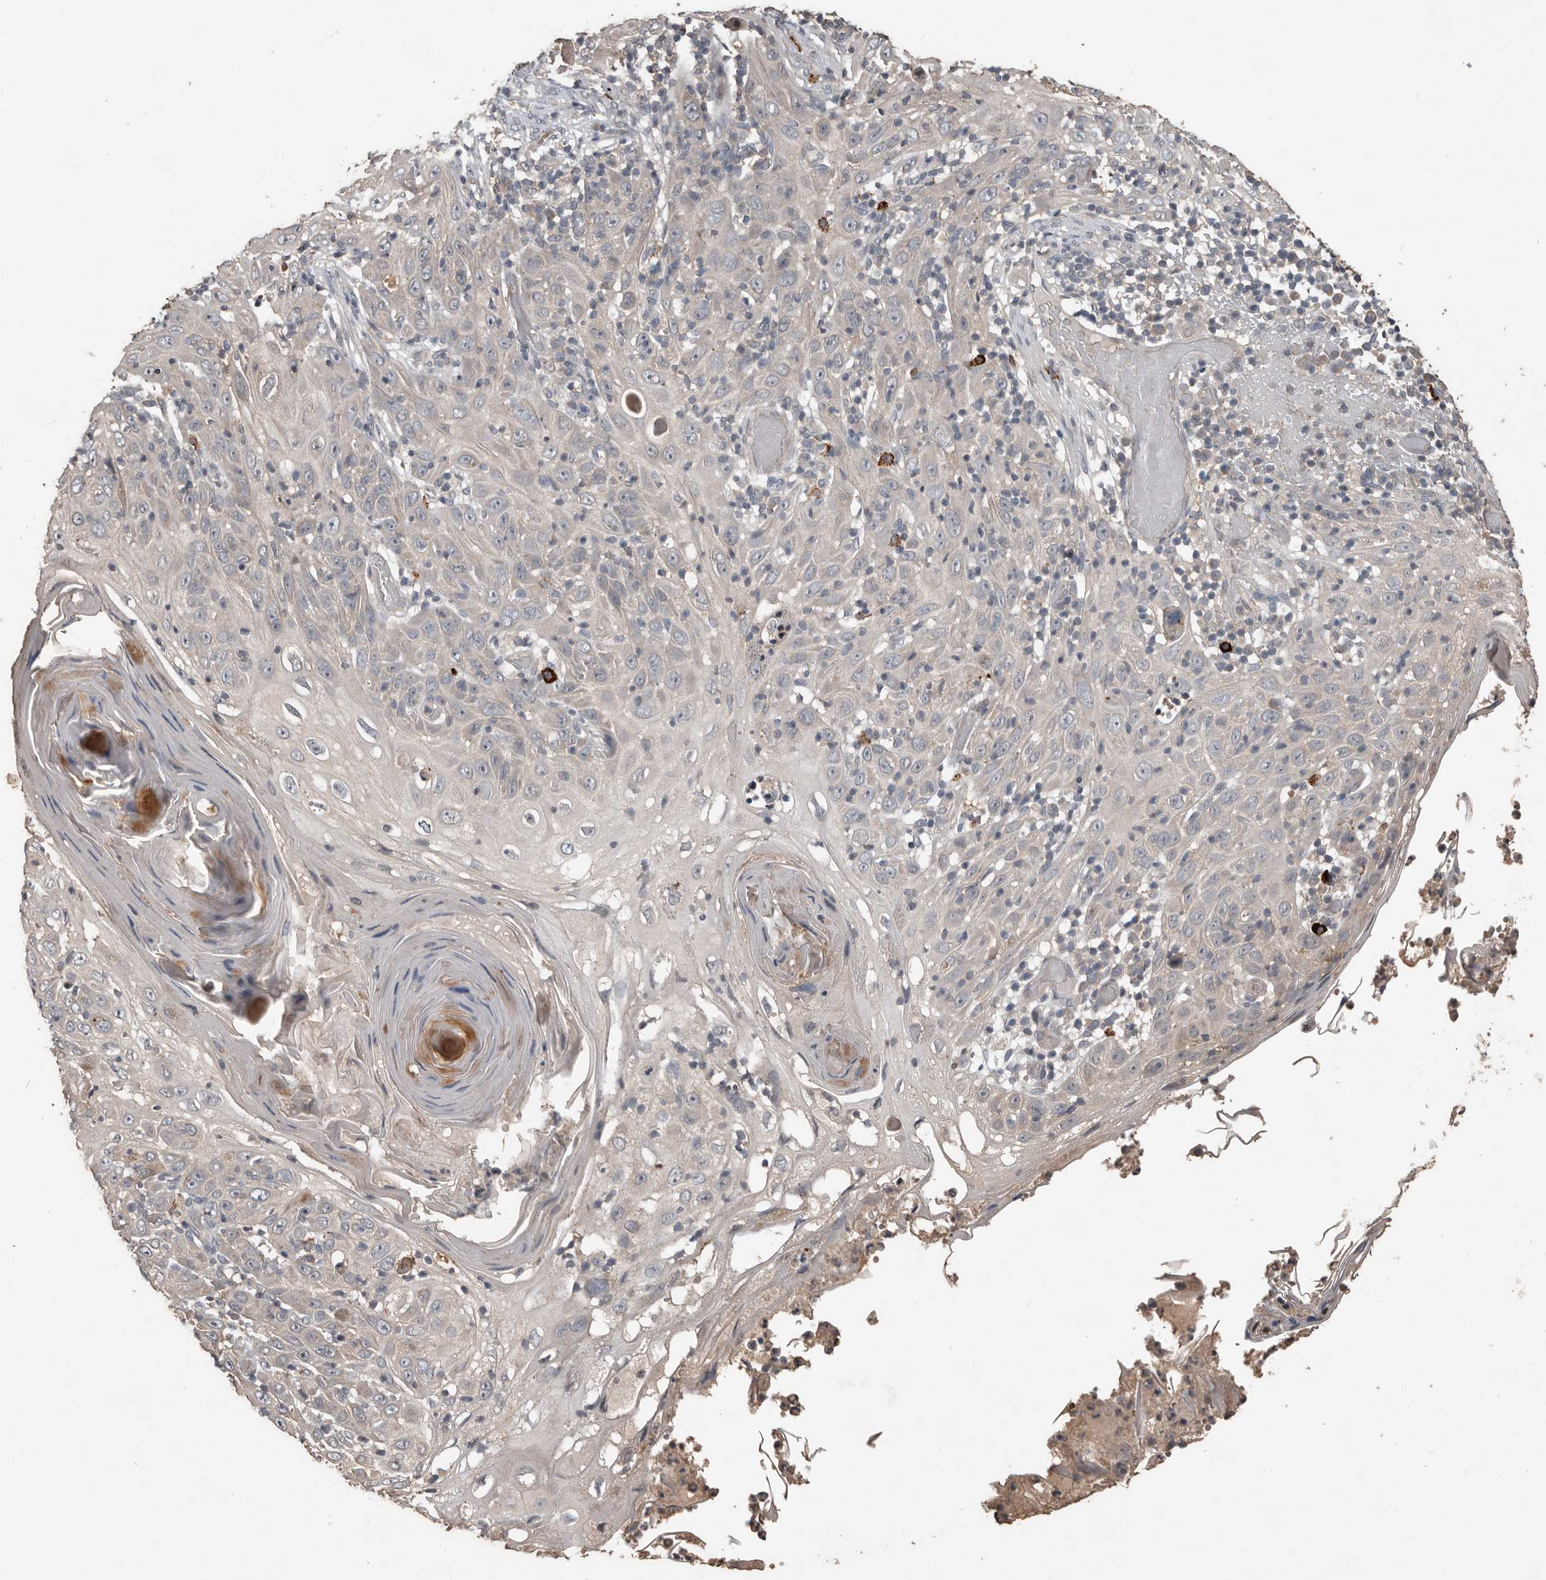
{"staining": {"intensity": "negative", "quantity": "none", "location": "none"}, "tissue": "skin cancer", "cell_type": "Tumor cells", "image_type": "cancer", "snomed": [{"axis": "morphology", "description": "Squamous cell carcinoma, NOS"}, {"axis": "topography", "description": "Skin"}], "caption": "Squamous cell carcinoma (skin) stained for a protein using immunohistochemistry exhibits no expression tumor cells.", "gene": "BAMBI", "patient": {"sex": "female", "age": 88}}